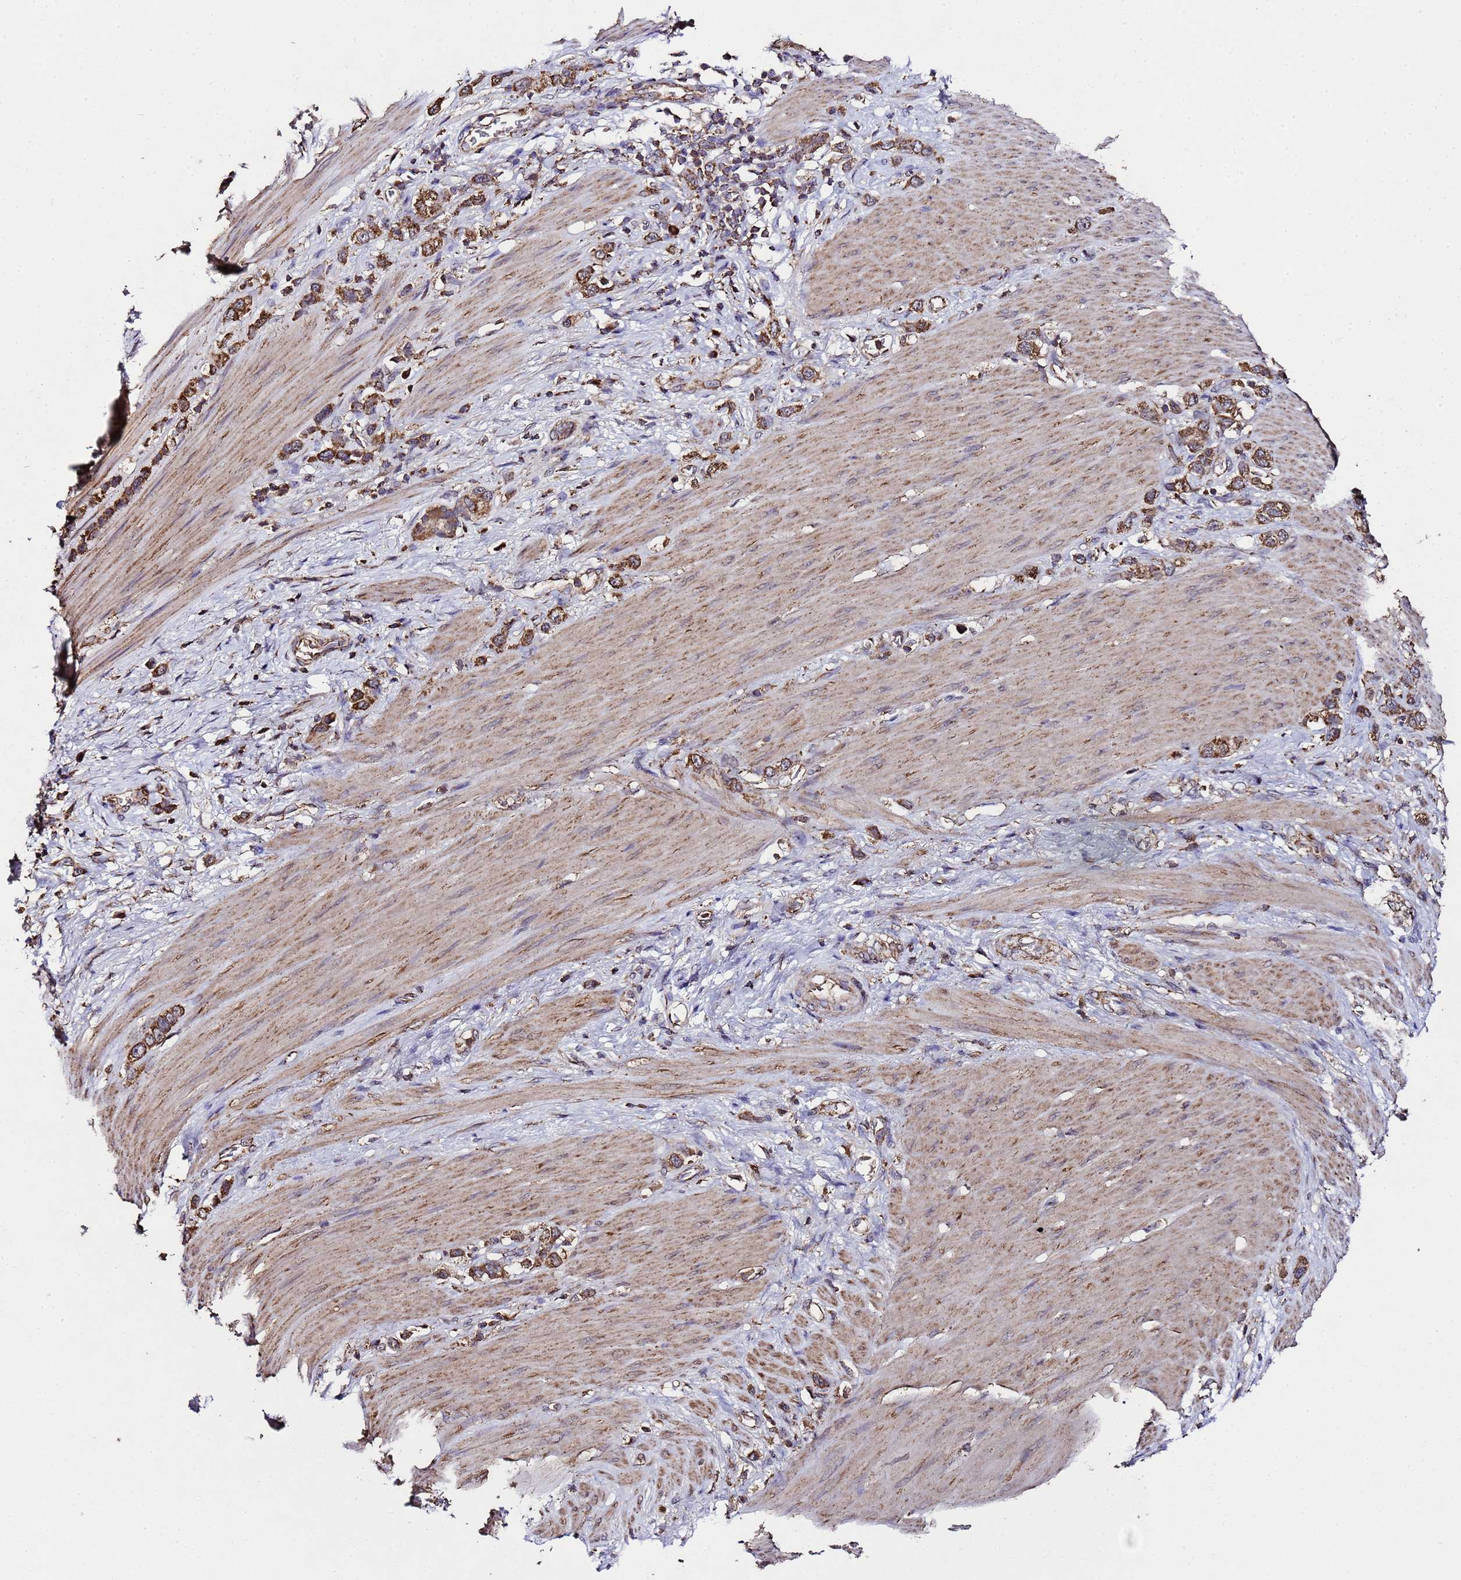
{"staining": {"intensity": "strong", "quantity": ">75%", "location": "cytoplasmic/membranous"}, "tissue": "stomach cancer", "cell_type": "Tumor cells", "image_type": "cancer", "snomed": [{"axis": "morphology", "description": "Adenocarcinoma, NOS"}, {"axis": "morphology", "description": "Adenocarcinoma, High grade"}, {"axis": "topography", "description": "Stomach, upper"}, {"axis": "topography", "description": "Stomach, lower"}], "caption": "Stomach cancer stained with a protein marker shows strong staining in tumor cells.", "gene": "HSPBAP1", "patient": {"sex": "female", "age": 65}}